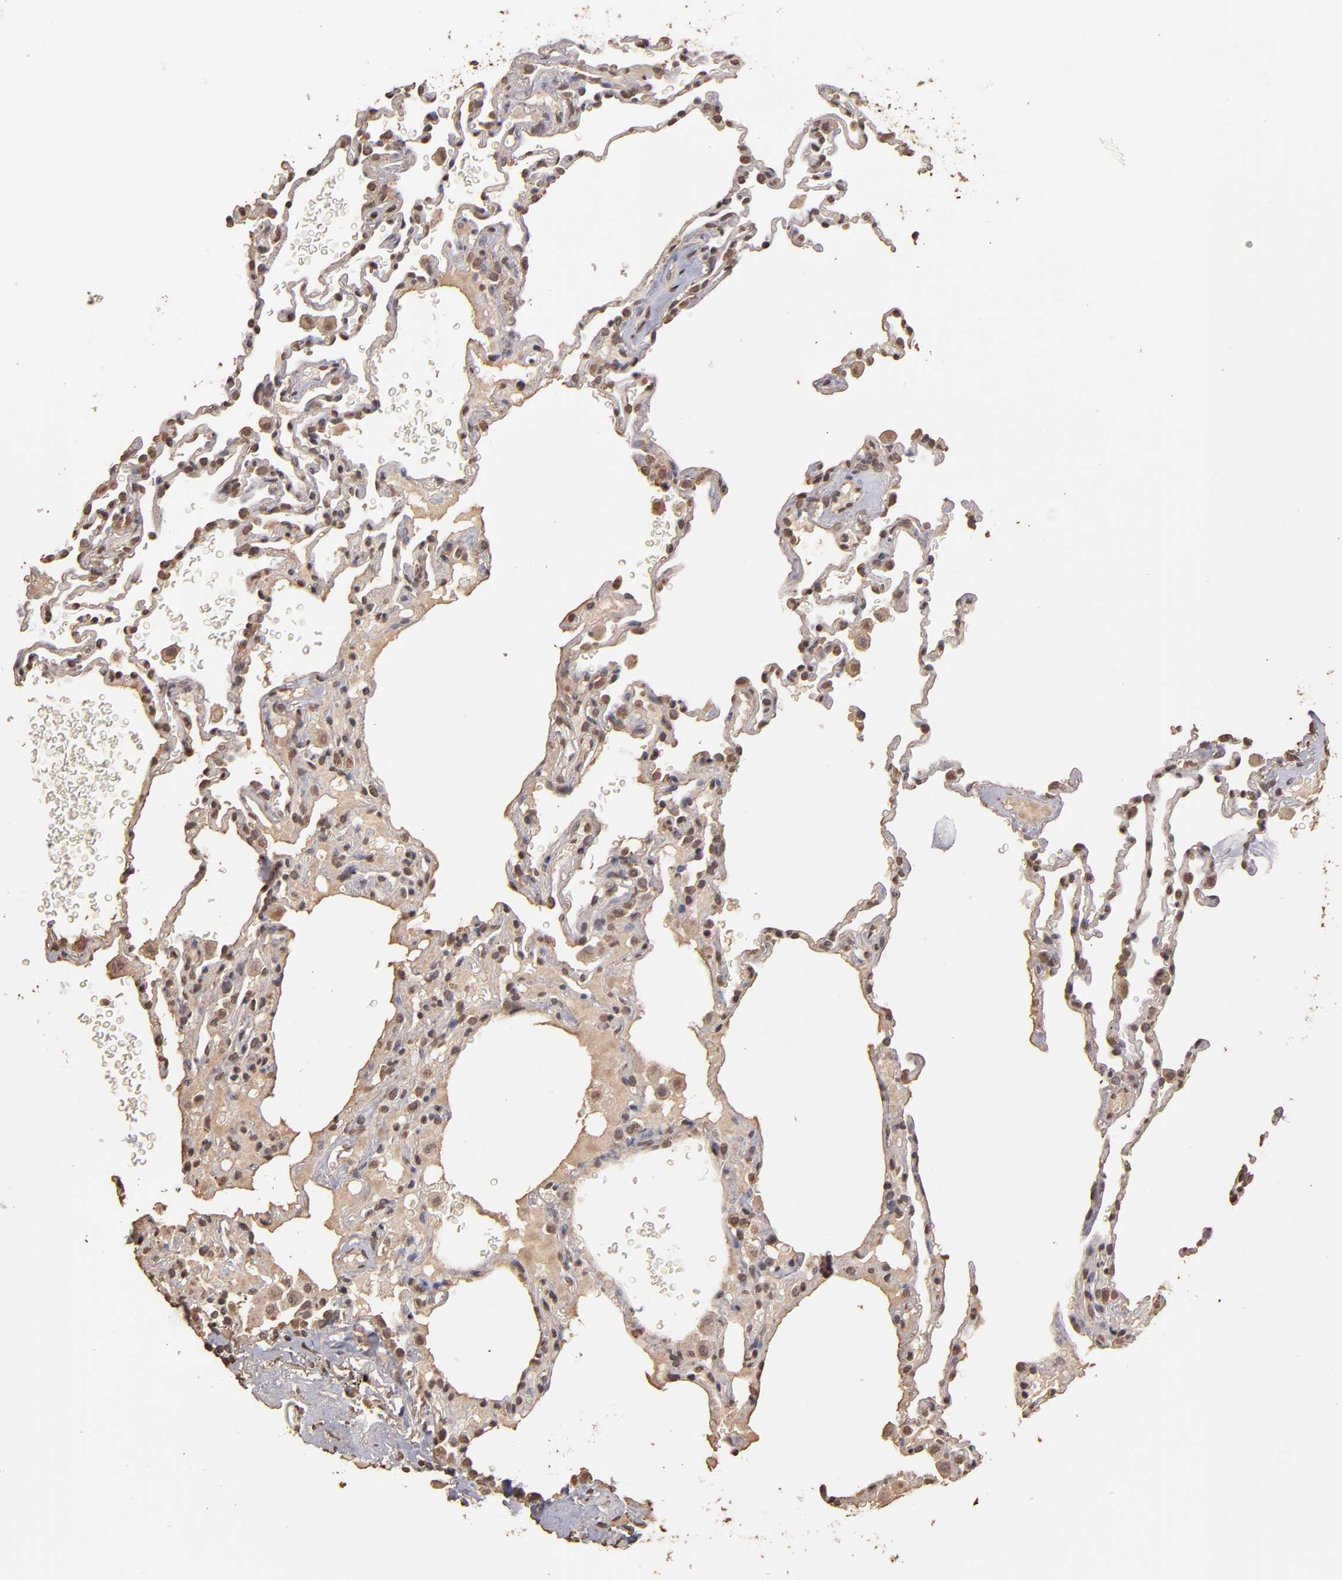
{"staining": {"intensity": "moderate", "quantity": "25%-75%", "location": "cytoplasmic/membranous"}, "tissue": "lung", "cell_type": "Alveolar cells", "image_type": "normal", "snomed": [{"axis": "morphology", "description": "Normal tissue, NOS"}, {"axis": "topography", "description": "Lung"}], "caption": "DAB (3,3'-diaminobenzidine) immunohistochemical staining of unremarkable human lung shows moderate cytoplasmic/membranous protein positivity in approximately 25%-75% of alveolar cells. (Brightfield microscopy of DAB IHC at high magnification).", "gene": "OPHN1", "patient": {"sex": "male", "age": 59}}